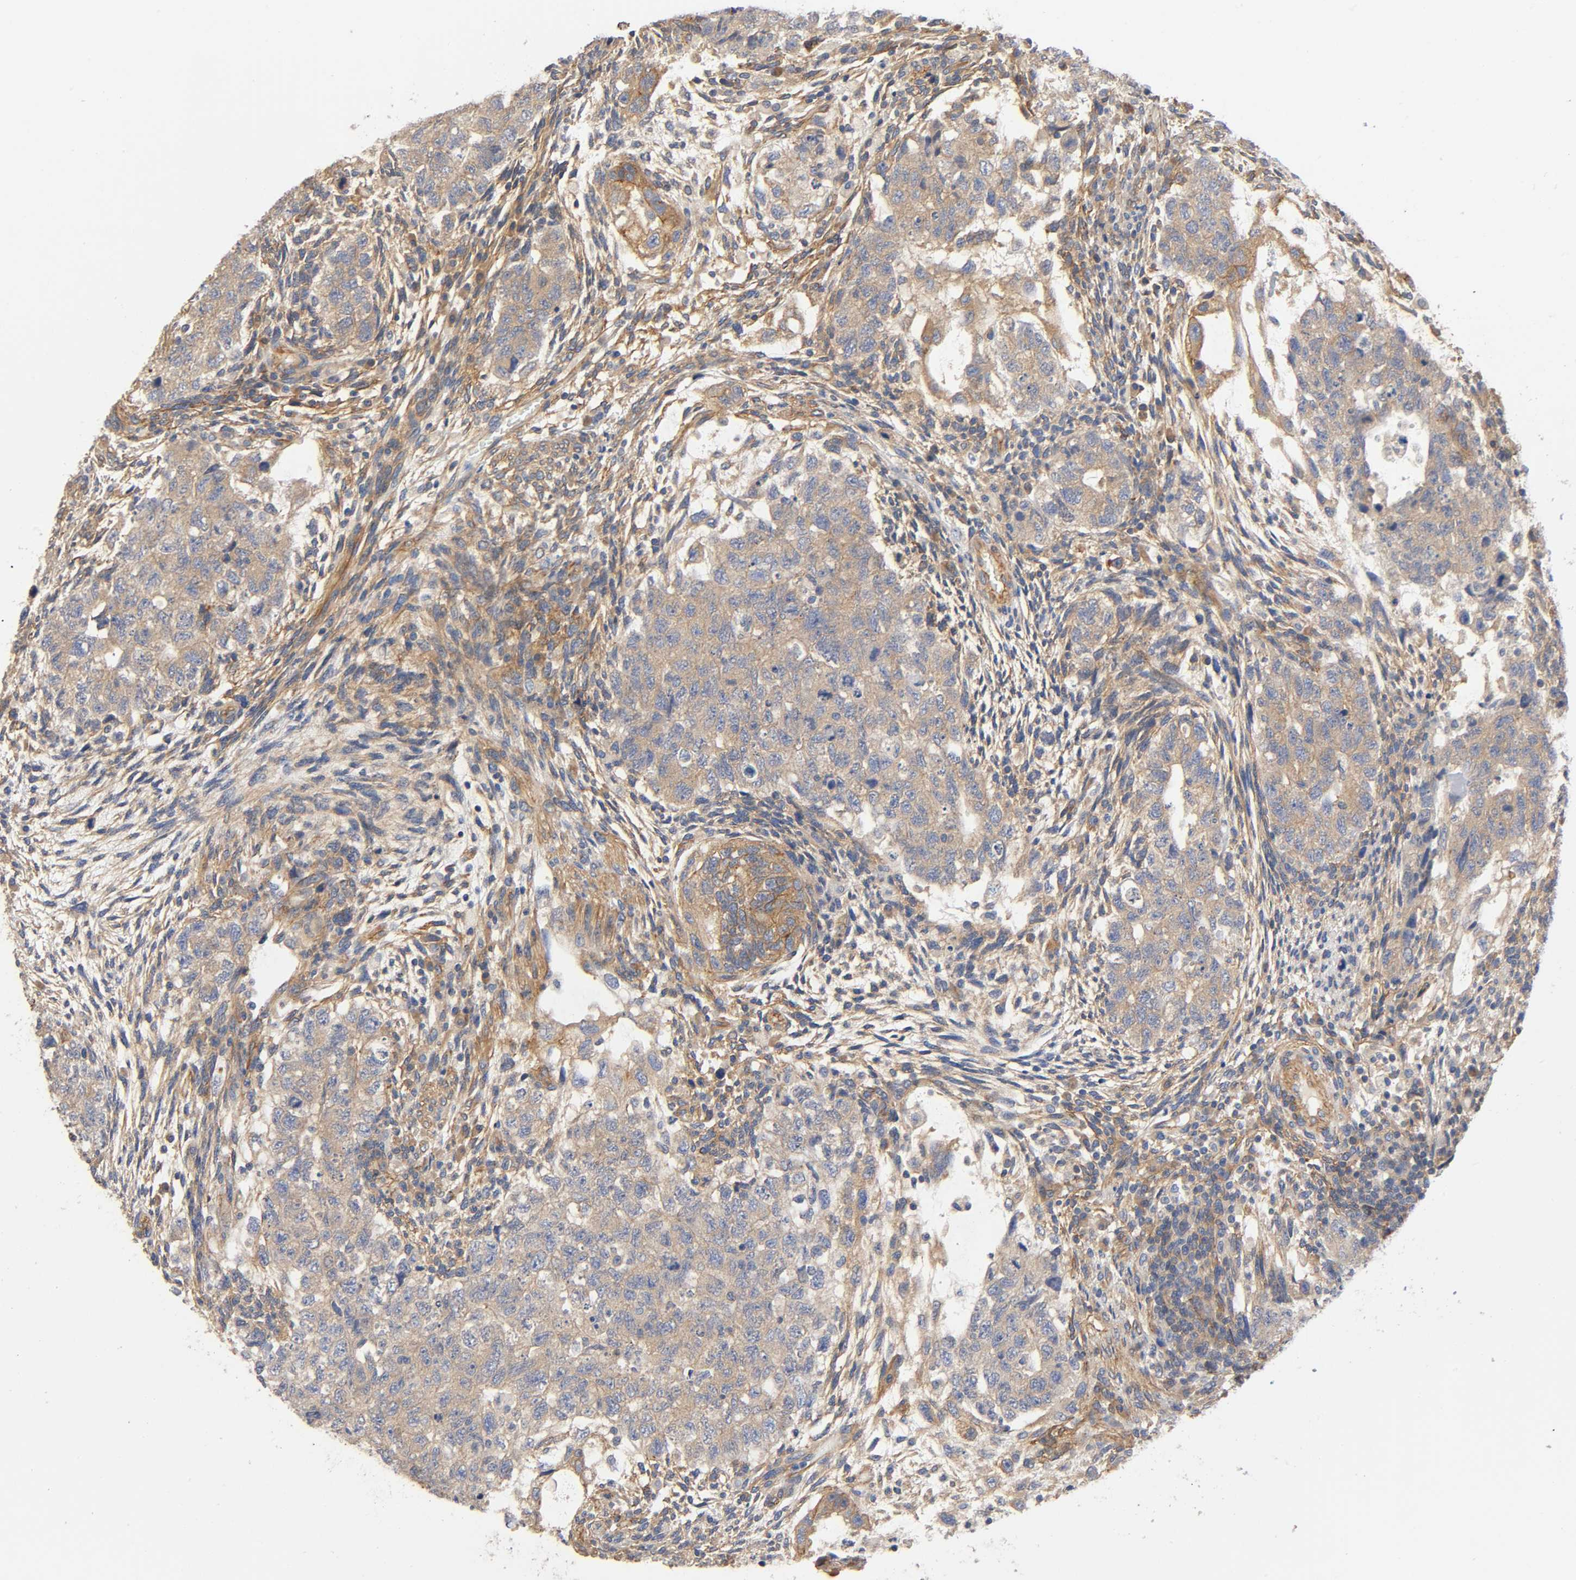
{"staining": {"intensity": "weak", "quantity": ">75%", "location": "cytoplasmic/membranous"}, "tissue": "testis cancer", "cell_type": "Tumor cells", "image_type": "cancer", "snomed": [{"axis": "morphology", "description": "Normal tissue, NOS"}, {"axis": "morphology", "description": "Carcinoma, Embryonal, NOS"}, {"axis": "topography", "description": "Testis"}], "caption": "Embryonal carcinoma (testis) stained for a protein (brown) demonstrates weak cytoplasmic/membranous positive positivity in approximately >75% of tumor cells.", "gene": "MARS1", "patient": {"sex": "male", "age": 36}}